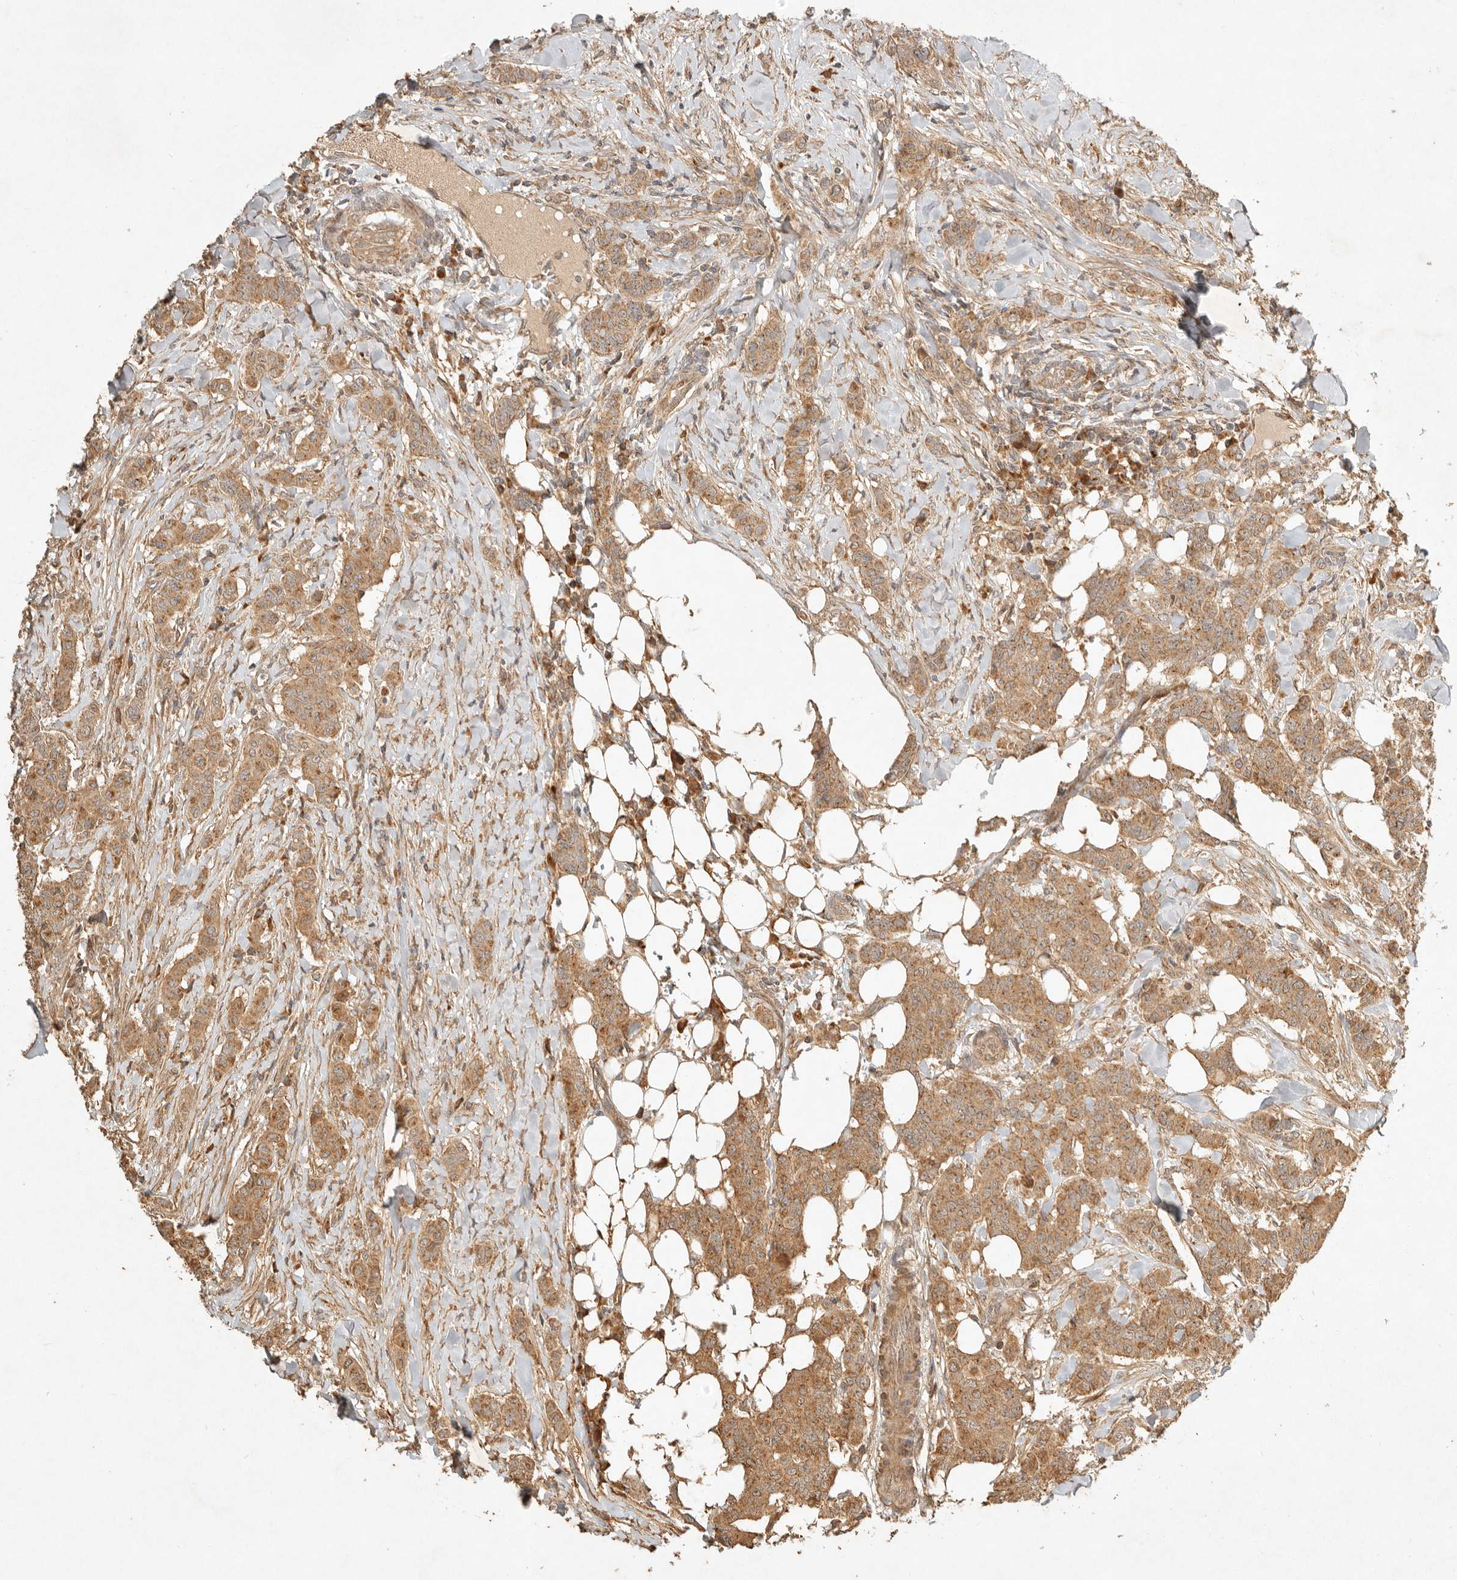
{"staining": {"intensity": "moderate", "quantity": ">75%", "location": "cytoplasmic/membranous"}, "tissue": "breast cancer", "cell_type": "Tumor cells", "image_type": "cancer", "snomed": [{"axis": "morphology", "description": "Duct carcinoma"}, {"axis": "topography", "description": "Breast"}], "caption": "About >75% of tumor cells in human breast infiltrating ductal carcinoma show moderate cytoplasmic/membranous protein positivity as visualized by brown immunohistochemical staining.", "gene": "CLEC4C", "patient": {"sex": "female", "age": 40}}